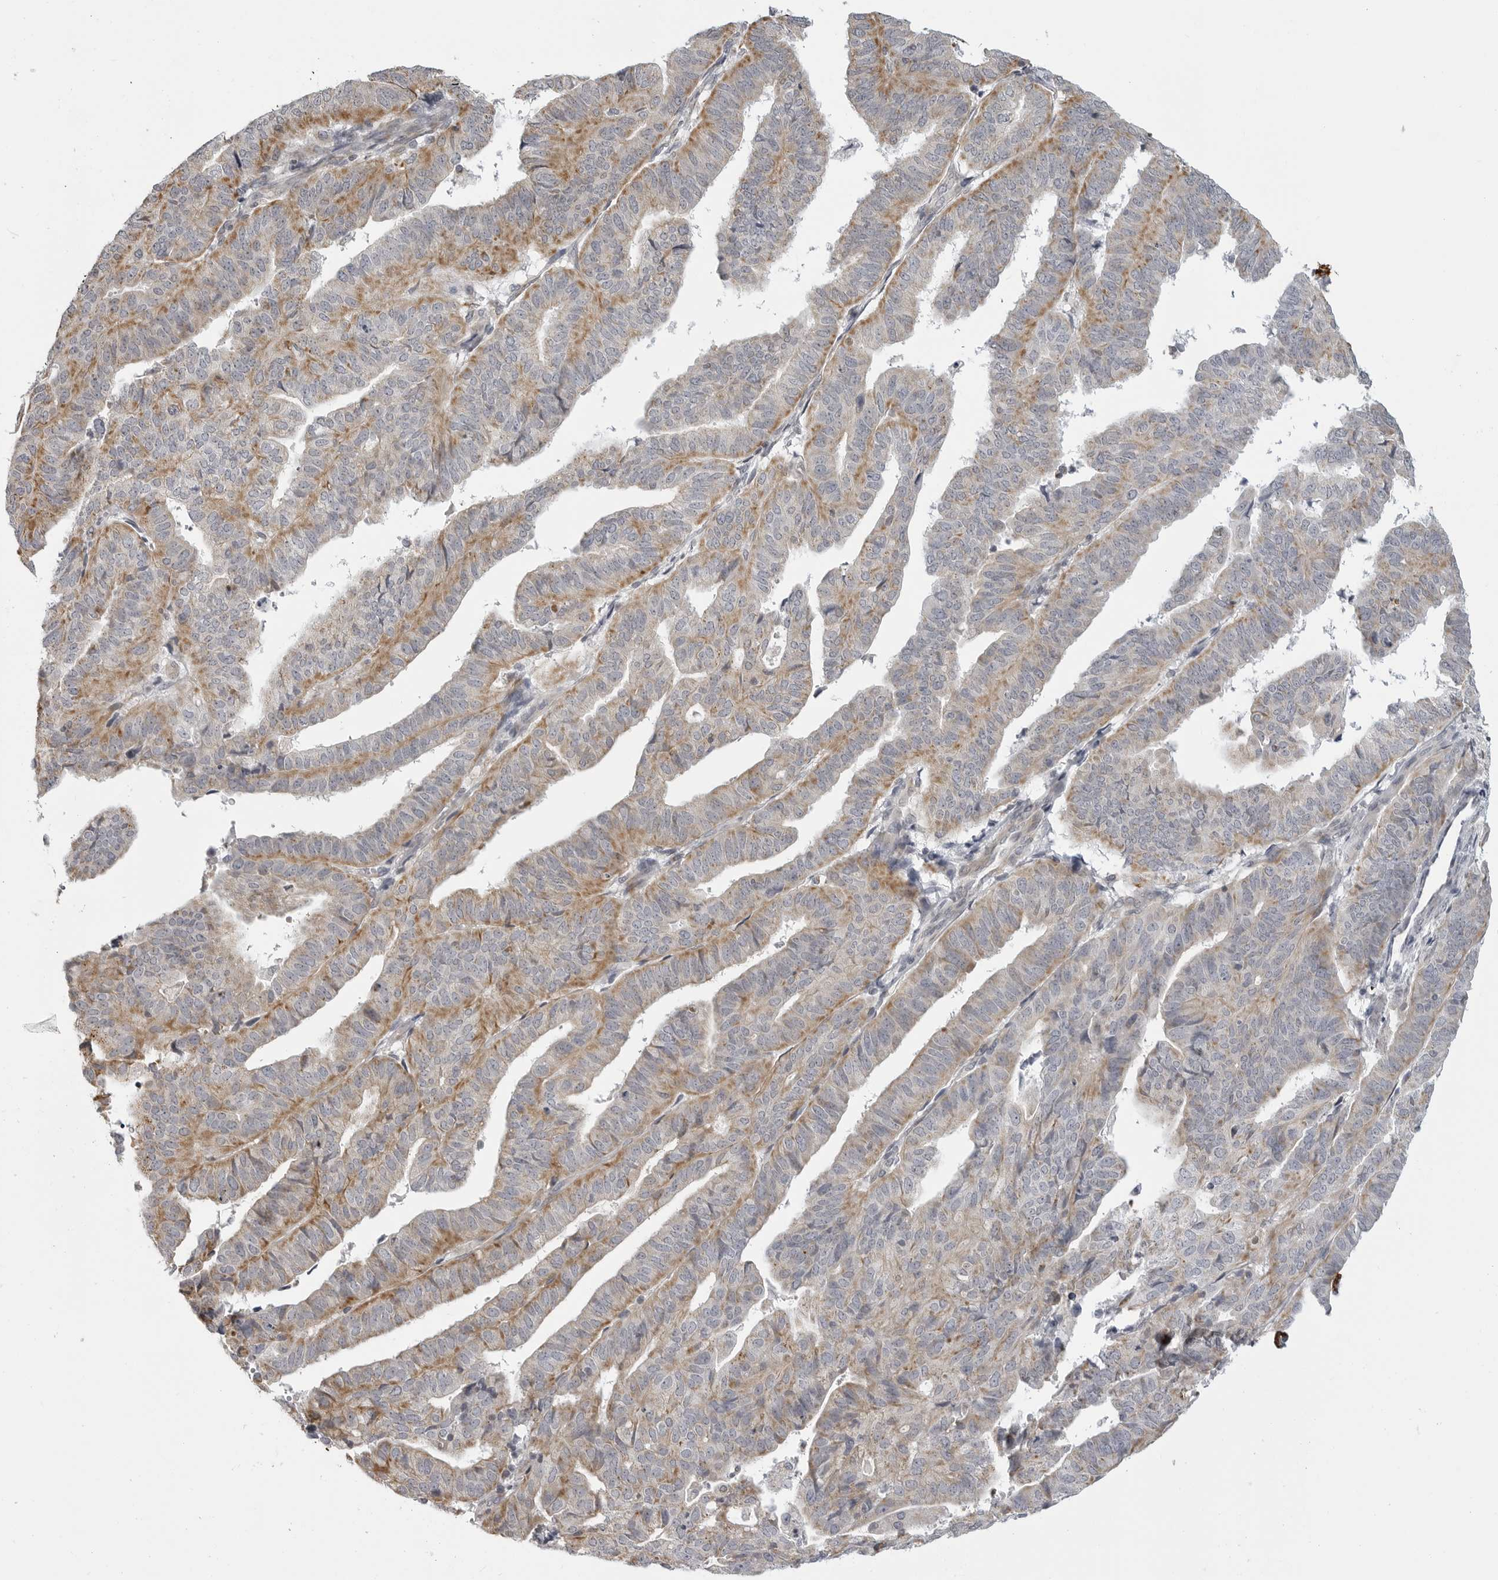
{"staining": {"intensity": "moderate", "quantity": "25%-75%", "location": "cytoplasmic/membranous"}, "tissue": "endometrial cancer", "cell_type": "Tumor cells", "image_type": "cancer", "snomed": [{"axis": "morphology", "description": "Adenocarcinoma, NOS"}, {"axis": "topography", "description": "Endometrium"}], "caption": "The photomicrograph demonstrates staining of endometrial adenocarcinoma, revealing moderate cytoplasmic/membranous protein positivity (brown color) within tumor cells.", "gene": "MAP7D1", "patient": {"sex": "female", "age": 51}}